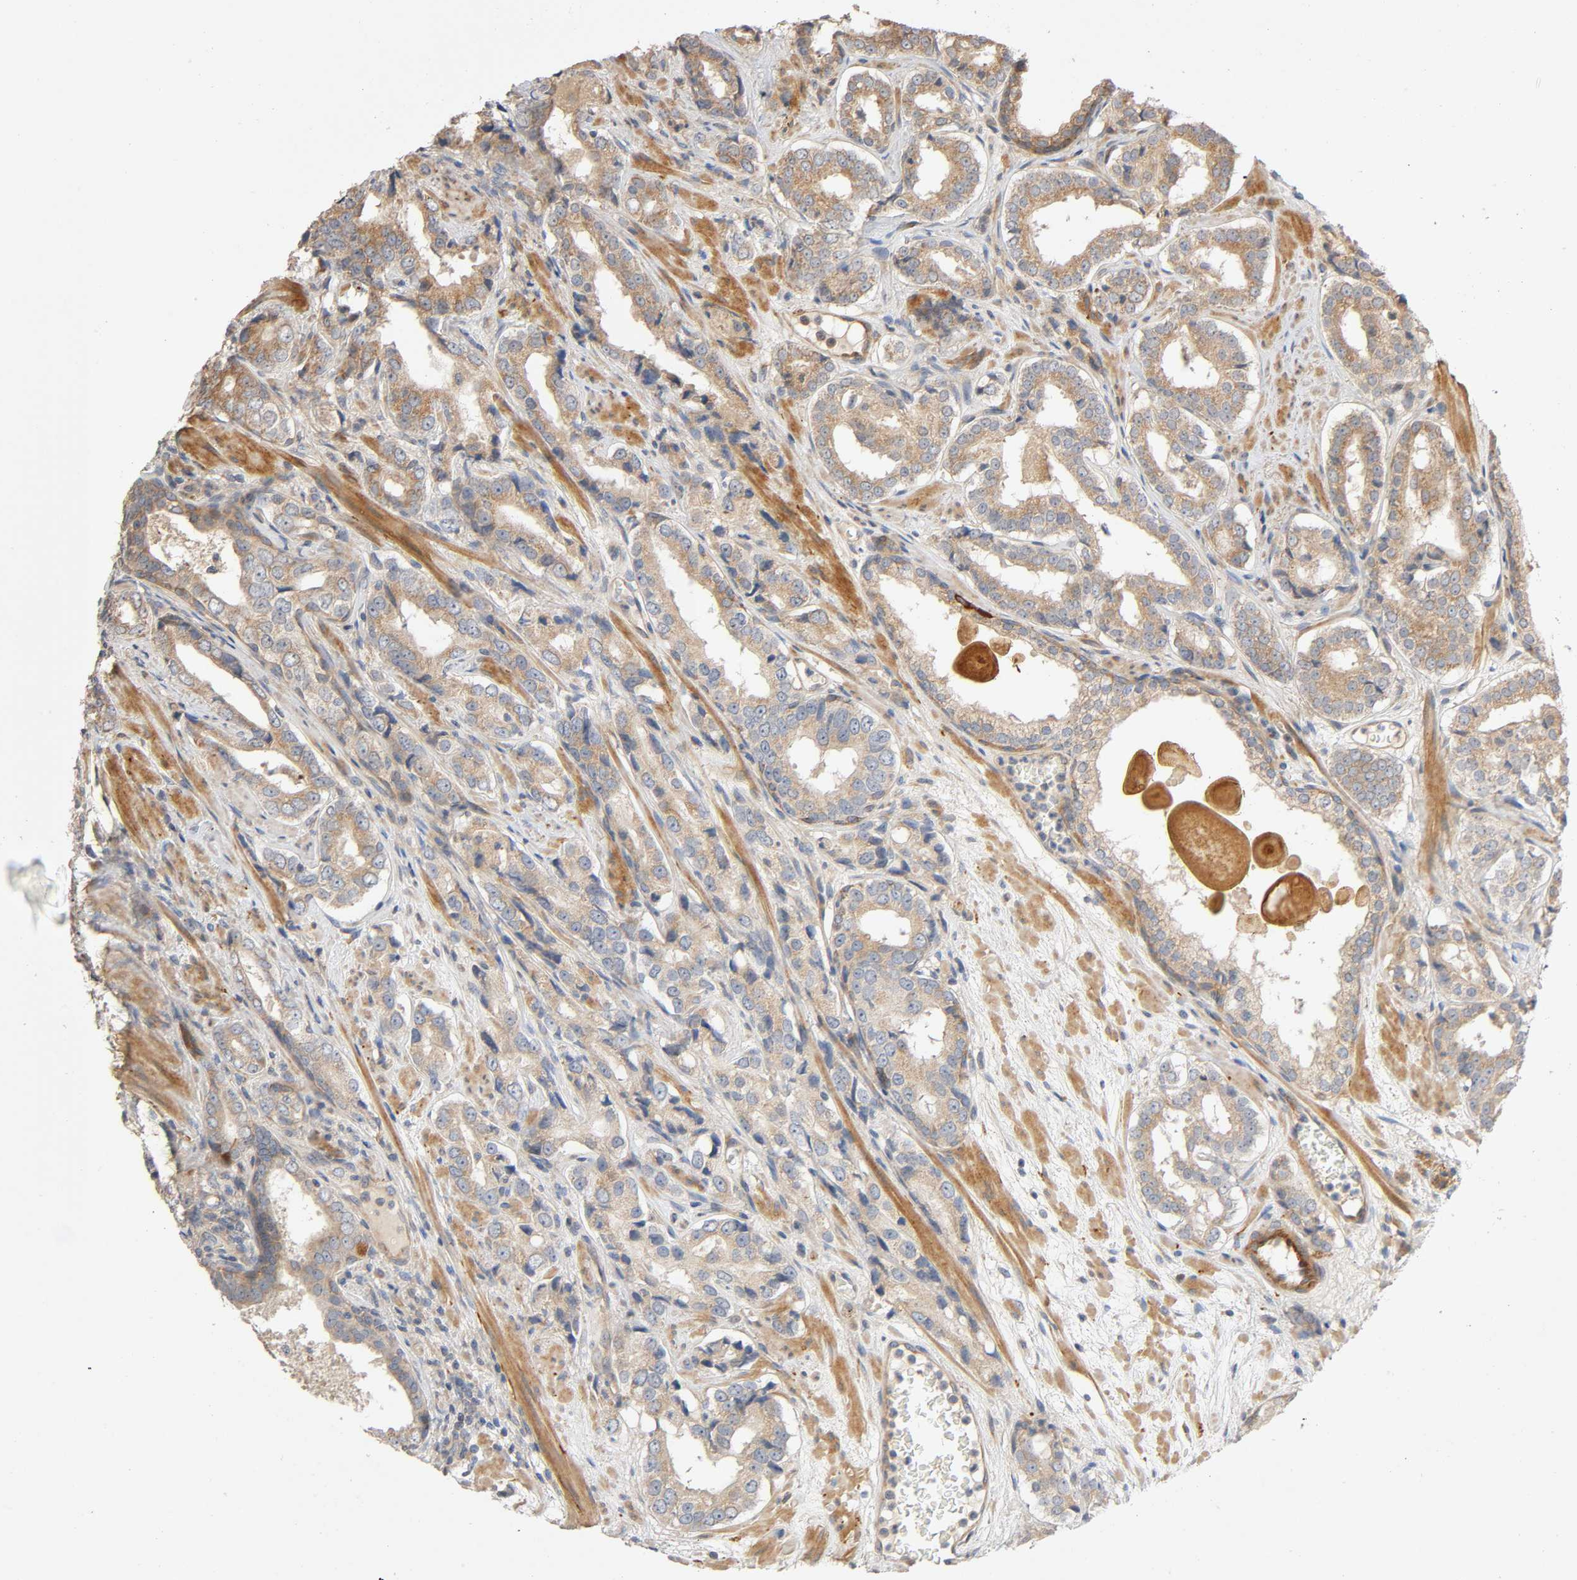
{"staining": {"intensity": "weak", "quantity": "25%-75%", "location": "cytoplasmic/membranous"}, "tissue": "prostate cancer", "cell_type": "Tumor cells", "image_type": "cancer", "snomed": [{"axis": "morphology", "description": "Adenocarcinoma, Medium grade"}, {"axis": "topography", "description": "Prostate"}], "caption": "Immunohistochemical staining of human prostate cancer (adenocarcinoma (medium-grade)) shows weak cytoplasmic/membranous protein positivity in approximately 25%-75% of tumor cells.", "gene": "SGSM1", "patient": {"sex": "male", "age": 60}}